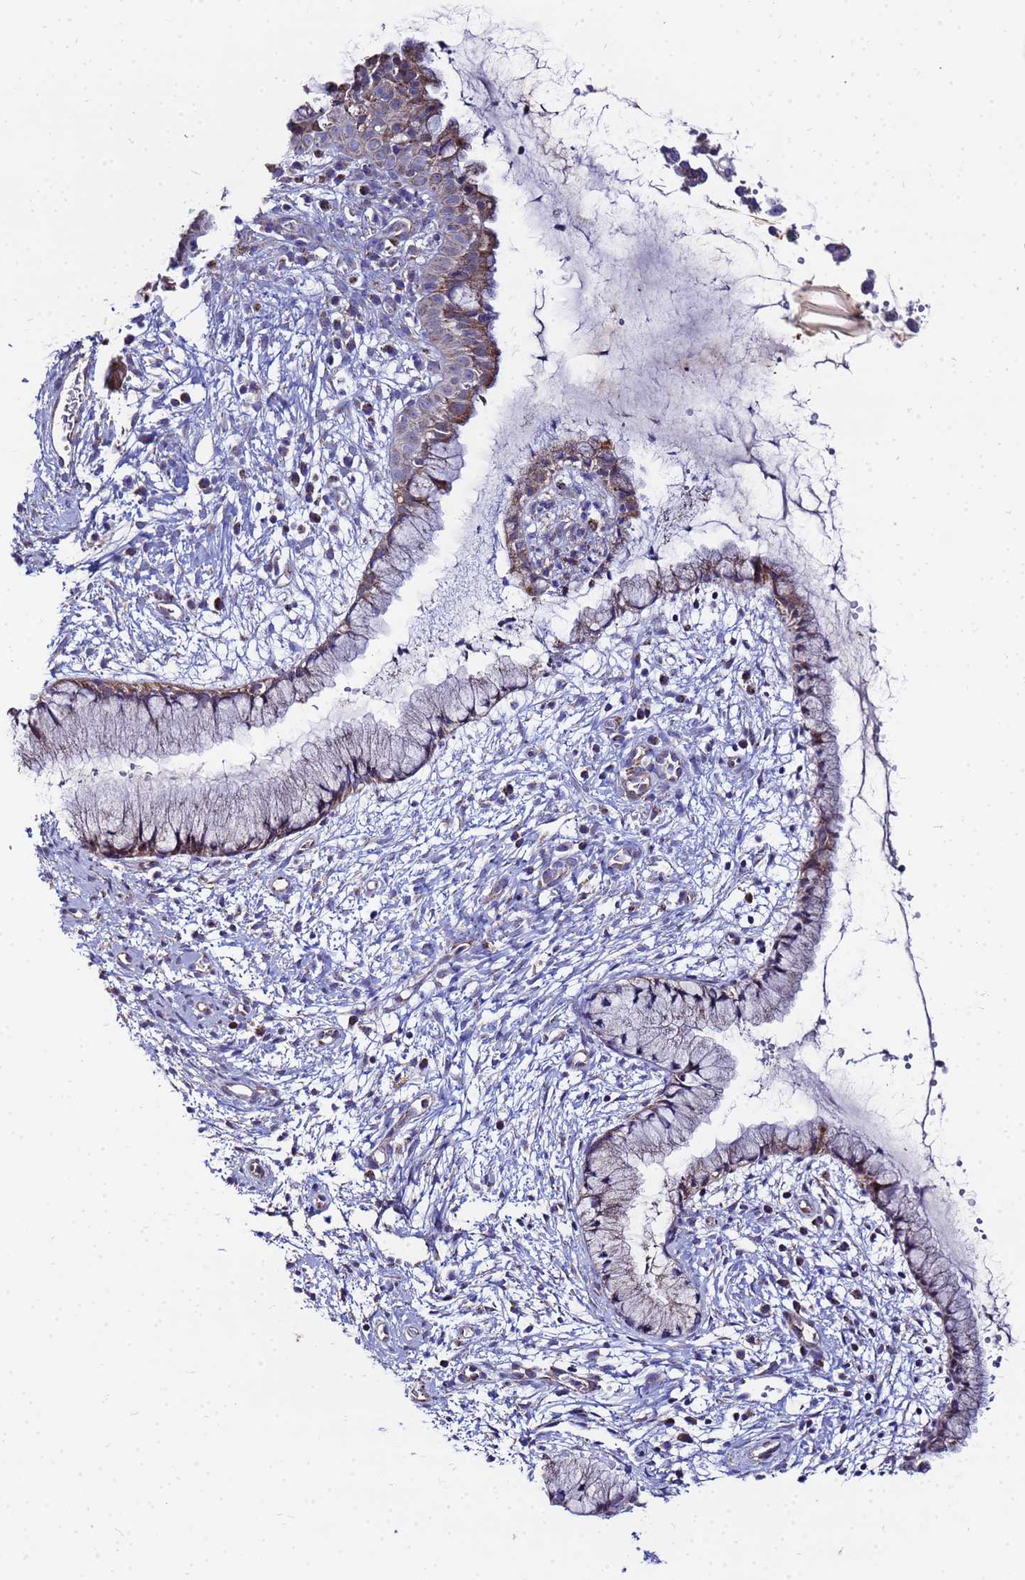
{"staining": {"intensity": "moderate", "quantity": ">75%", "location": "cytoplasmic/membranous"}, "tissue": "cervix", "cell_type": "Glandular cells", "image_type": "normal", "snomed": [{"axis": "morphology", "description": "Normal tissue, NOS"}, {"axis": "topography", "description": "Cervix"}], "caption": "Brown immunohistochemical staining in unremarkable cervix displays moderate cytoplasmic/membranous staining in approximately >75% of glandular cells.", "gene": "FAHD2A", "patient": {"sex": "female", "age": 42}}